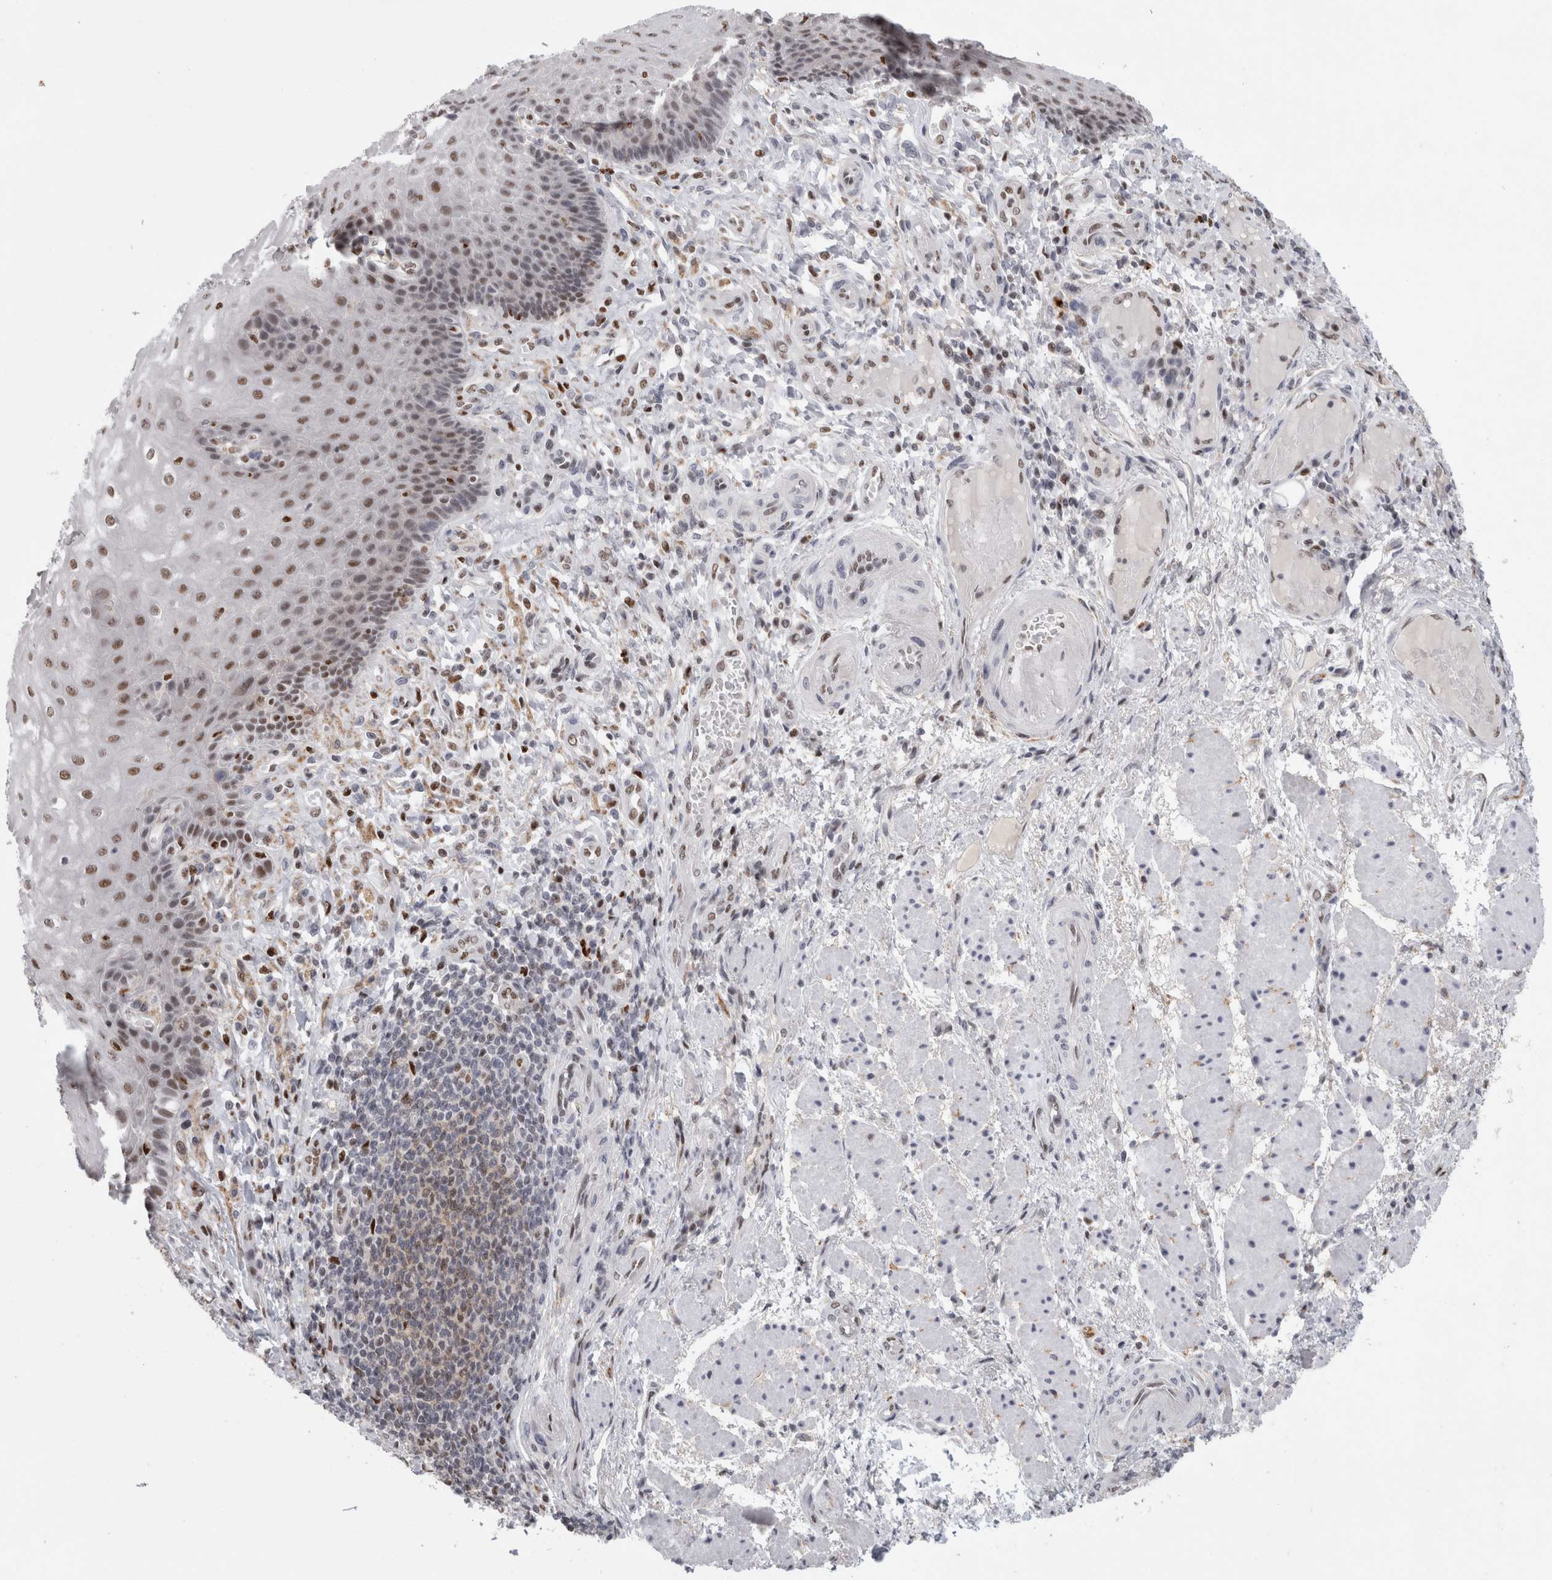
{"staining": {"intensity": "moderate", "quantity": "25%-75%", "location": "nuclear"}, "tissue": "esophagus", "cell_type": "Squamous epithelial cells", "image_type": "normal", "snomed": [{"axis": "morphology", "description": "Normal tissue, NOS"}, {"axis": "topography", "description": "Esophagus"}], "caption": "An image of esophagus stained for a protein reveals moderate nuclear brown staining in squamous epithelial cells.", "gene": "SRARP", "patient": {"sex": "male", "age": 54}}